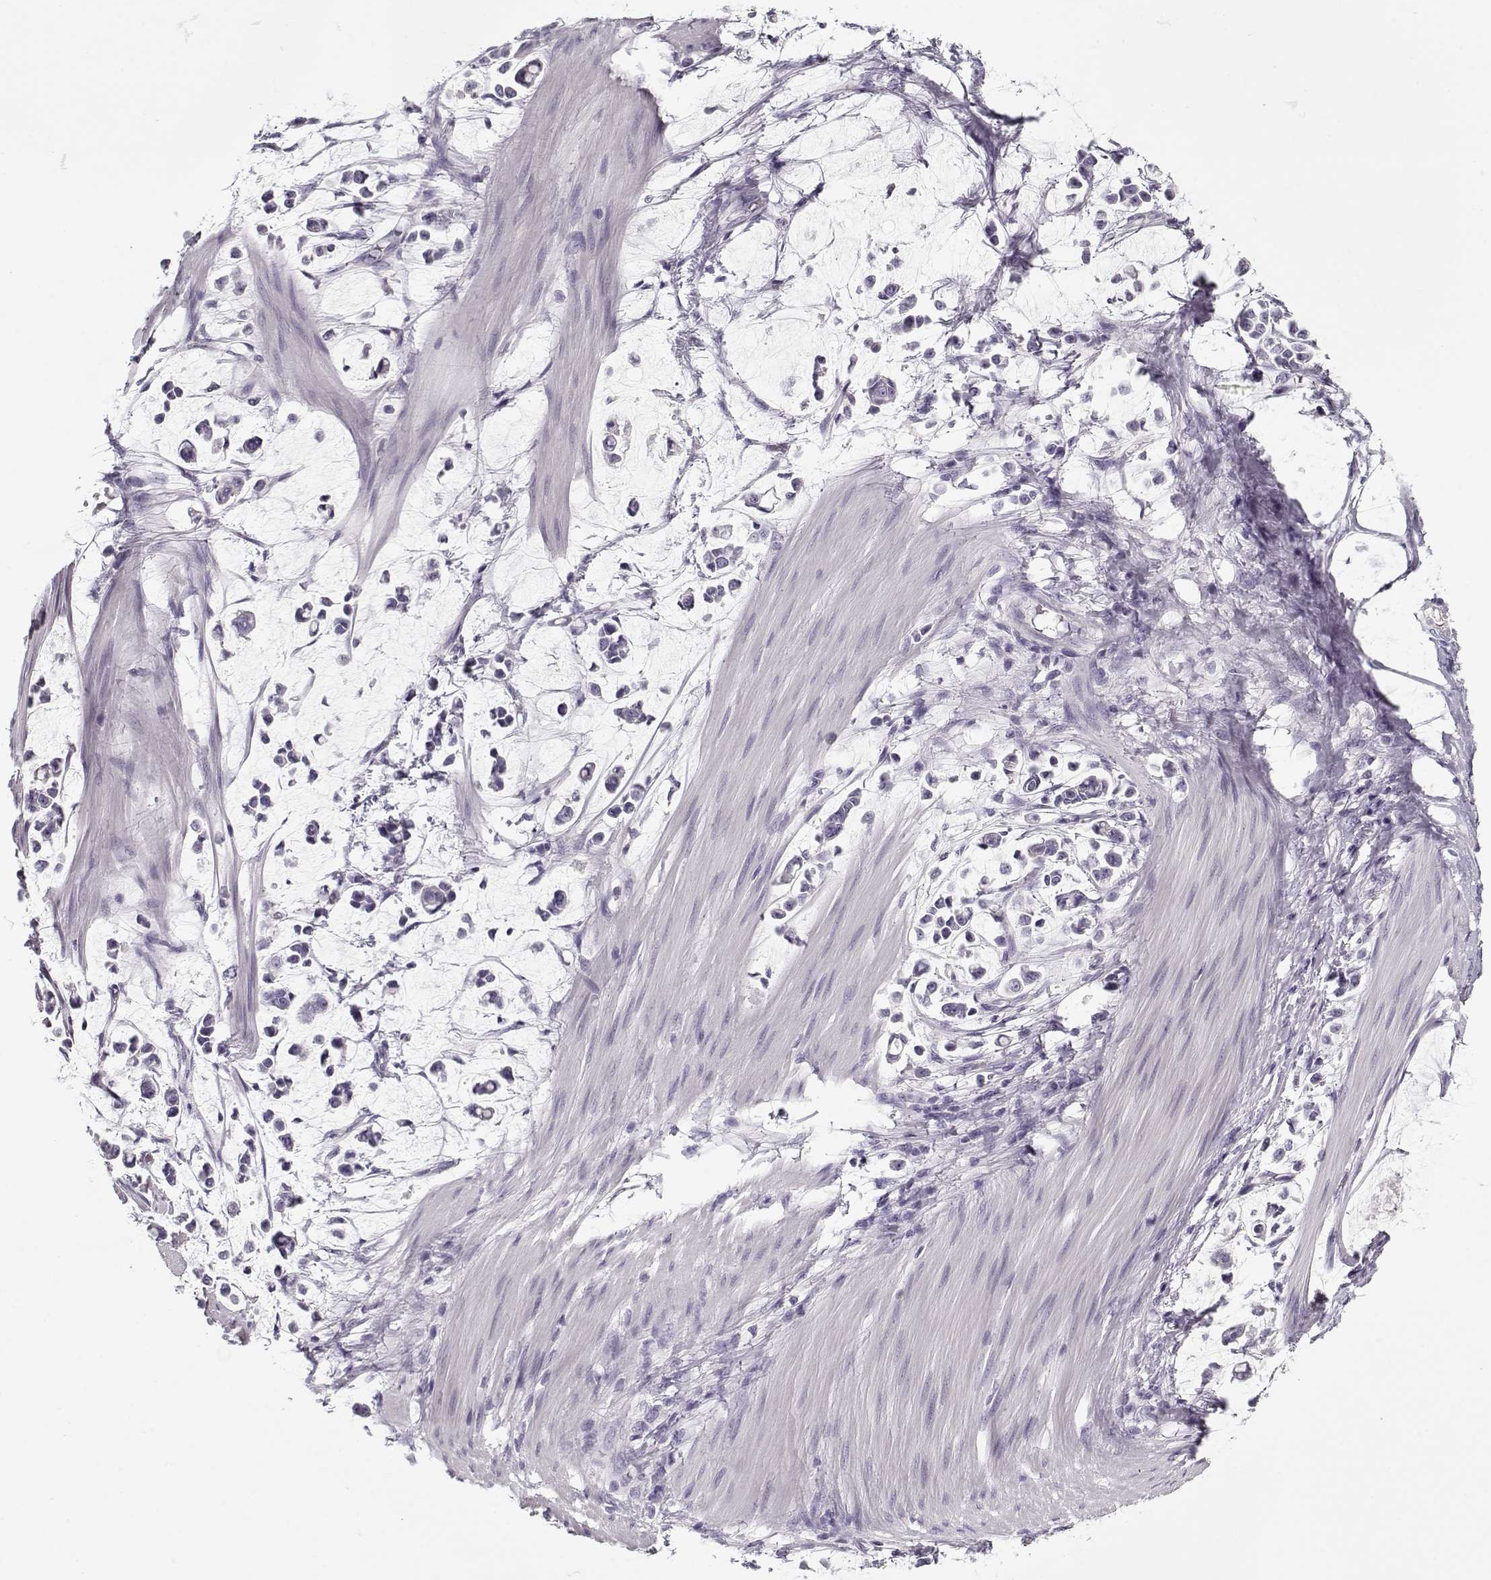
{"staining": {"intensity": "negative", "quantity": "none", "location": "none"}, "tissue": "stomach cancer", "cell_type": "Tumor cells", "image_type": "cancer", "snomed": [{"axis": "morphology", "description": "Adenocarcinoma, NOS"}, {"axis": "topography", "description": "Stomach"}], "caption": "This is an IHC histopathology image of human stomach cancer (adenocarcinoma). There is no staining in tumor cells.", "gene": "CCDC136", "patient": {"sex": "male", "age": 82}}